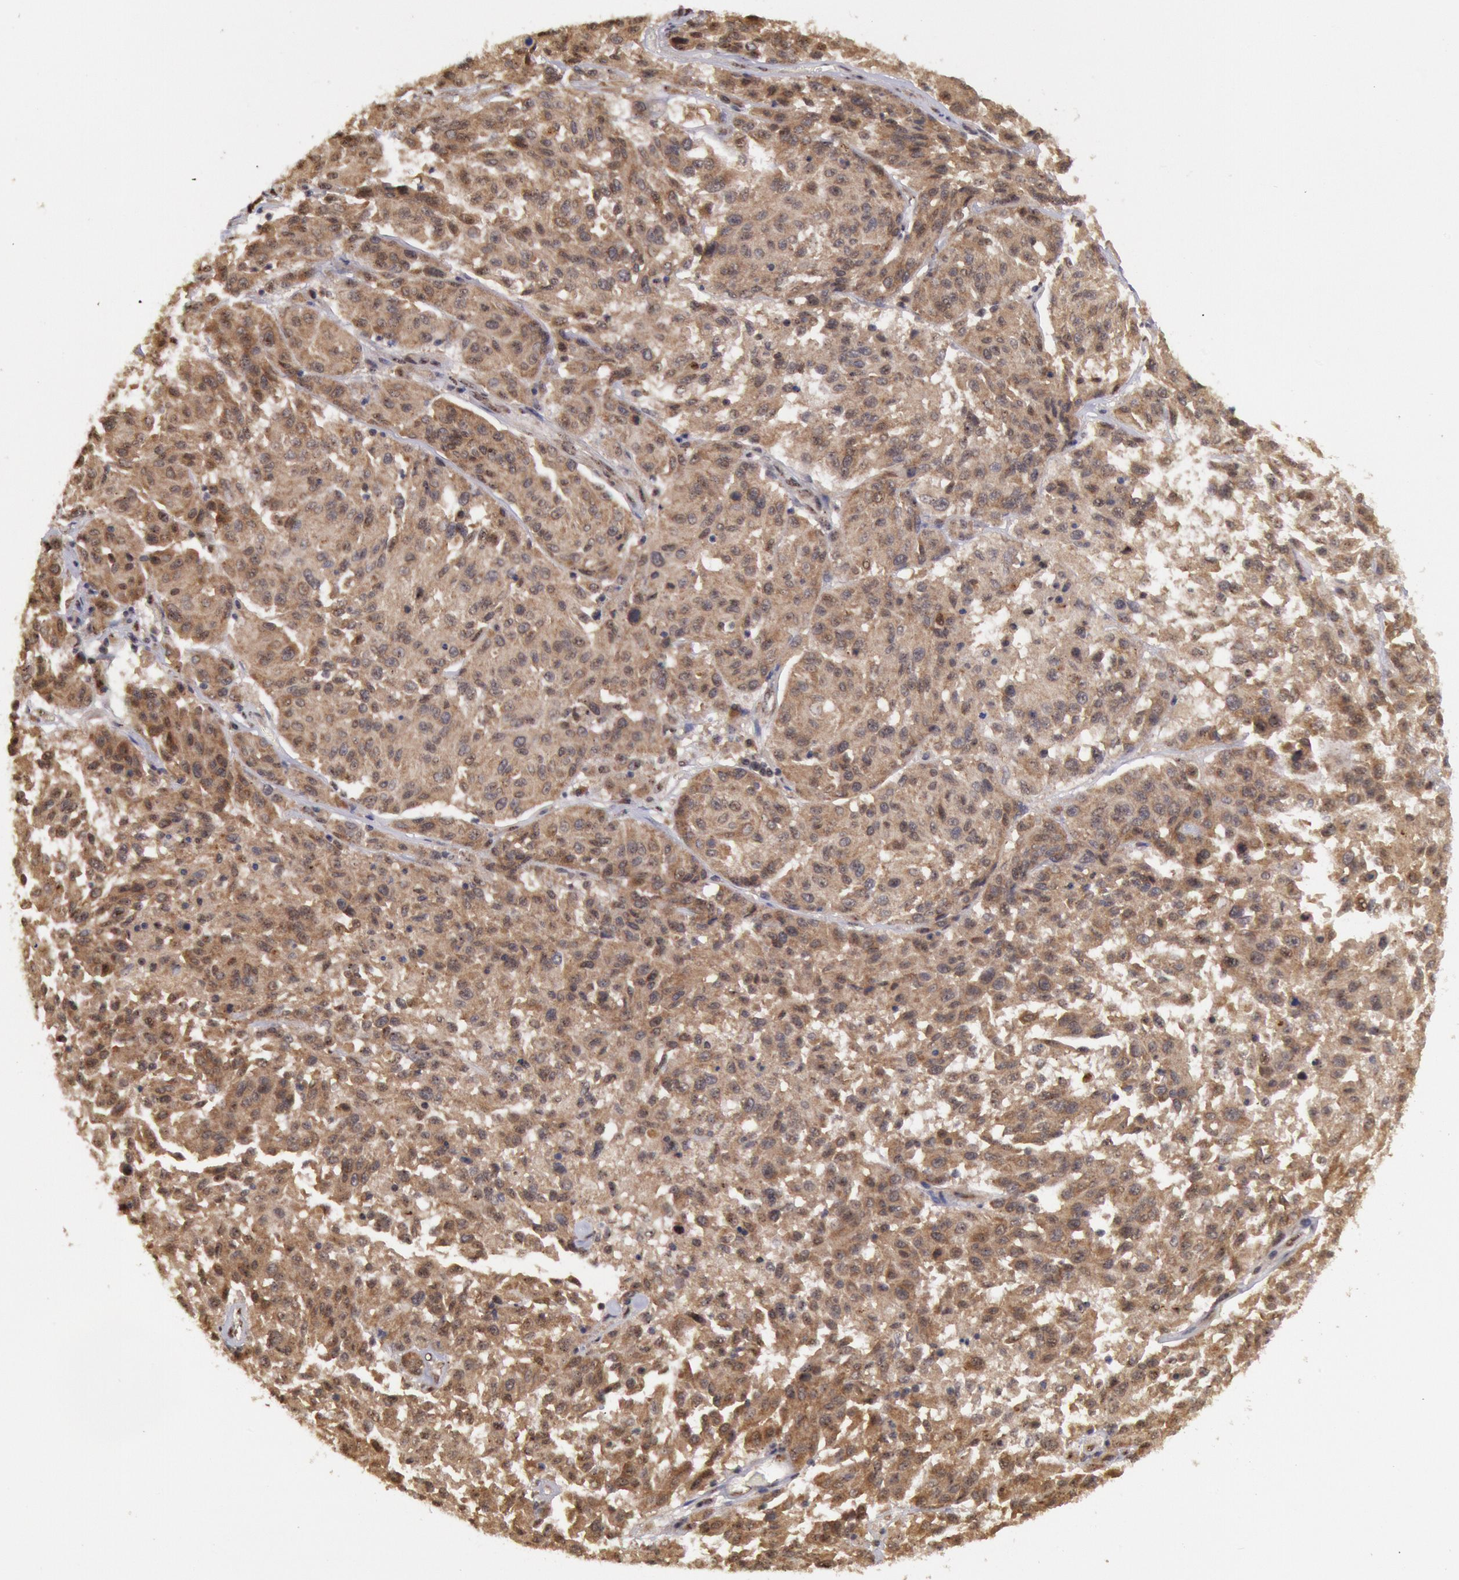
{"staining": {"intensity": "moderate", "quantity": ">75%", "location": "cytoplasmic/membranous,nuclear"}, "tissue": "melanoma", "cell_type": "Tumor cells", "image_type": "cancer", "snomed": [{"axis": "morphology", "description": "Malignant melanoma, NOS"}, {"axis": "topography", "description": "Skin"}], "caption": "Immunohistochemical staining of malignant melanoma reveals moderate cytoplasmic/membranous and nuclear protein staining in about >75% of tumor cells.", "gene": "STX17", "patient": {"sex": "female", "age": 77}}